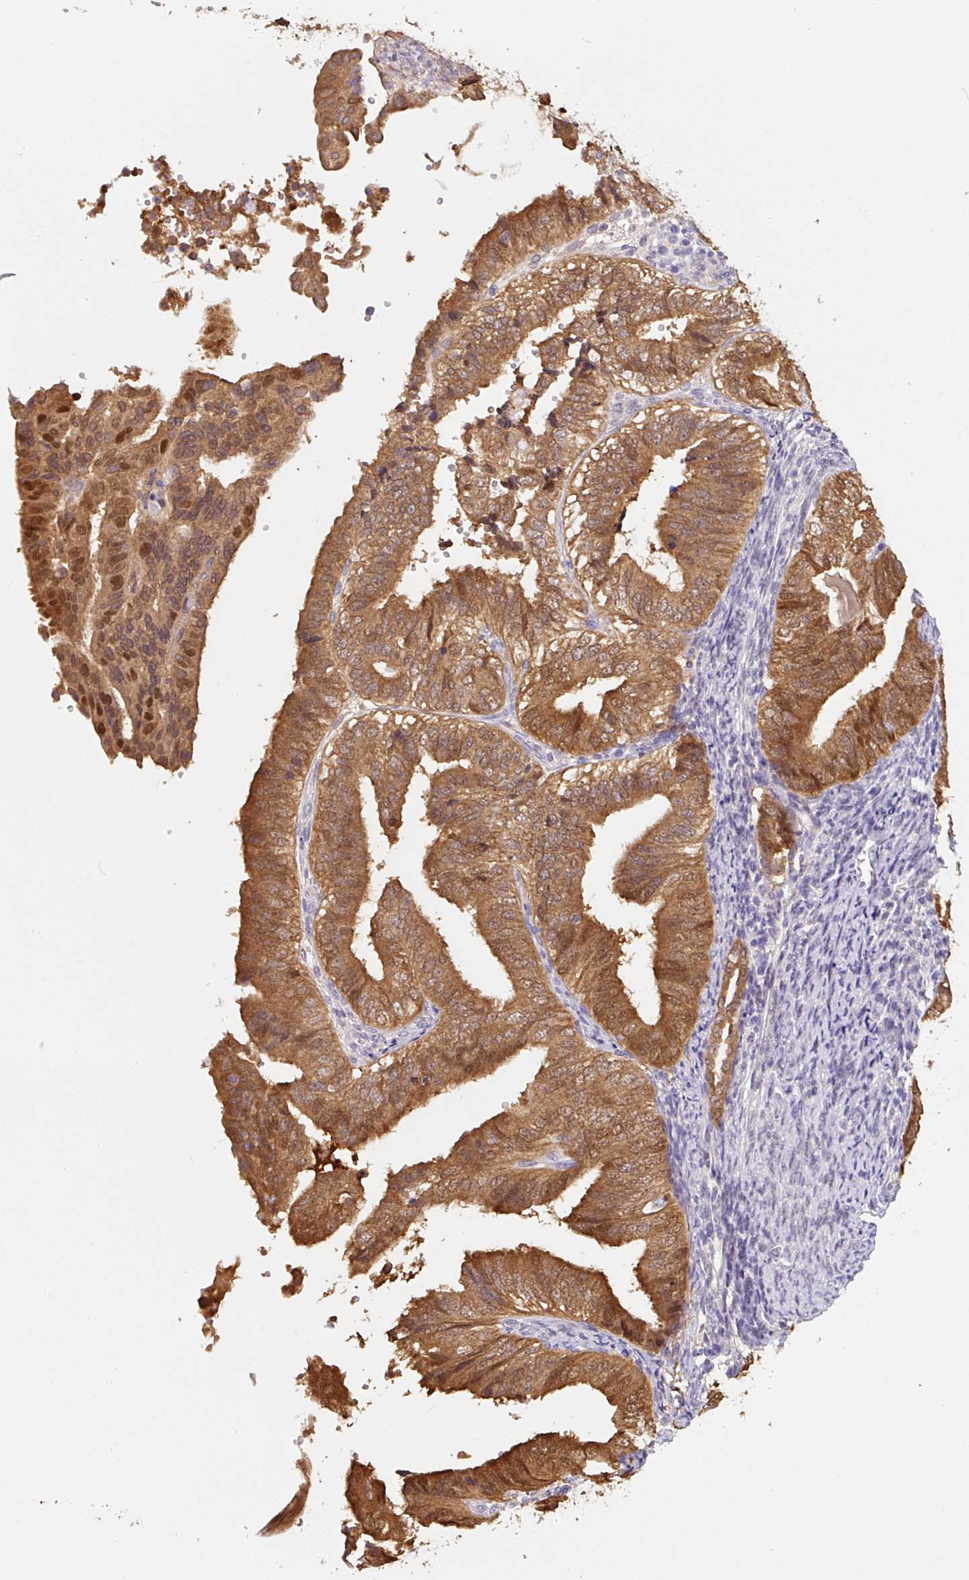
{"staining": {"intensity": "strong", "quantity": ">75%", "location": "cytoplasmic/membranous,nuclear"}, "tissue": "endometrial cancer", "cell_type": "Tumor cells", "image_type": "cancer", "snomed": [{"axis": "morphology", "description": "Adenocarcinoma, NOS"}, {"axis": "topography", "description": "Endometrium"}], "caption": "Immunohistochemistry image of neoplastic tissue: human adenocarcinoma (endometrial) stained using immunohistochemistry (IHC) demonstrates high levels of strong protein expression localized specifically in the cytoplasmic/membranous and nuclear of tumor cells, appearing as a cytoplasmic/membranous and nuclear brown color.", "gene": "ASRGL1", "patient": {"sex": "female", "age": 58}}